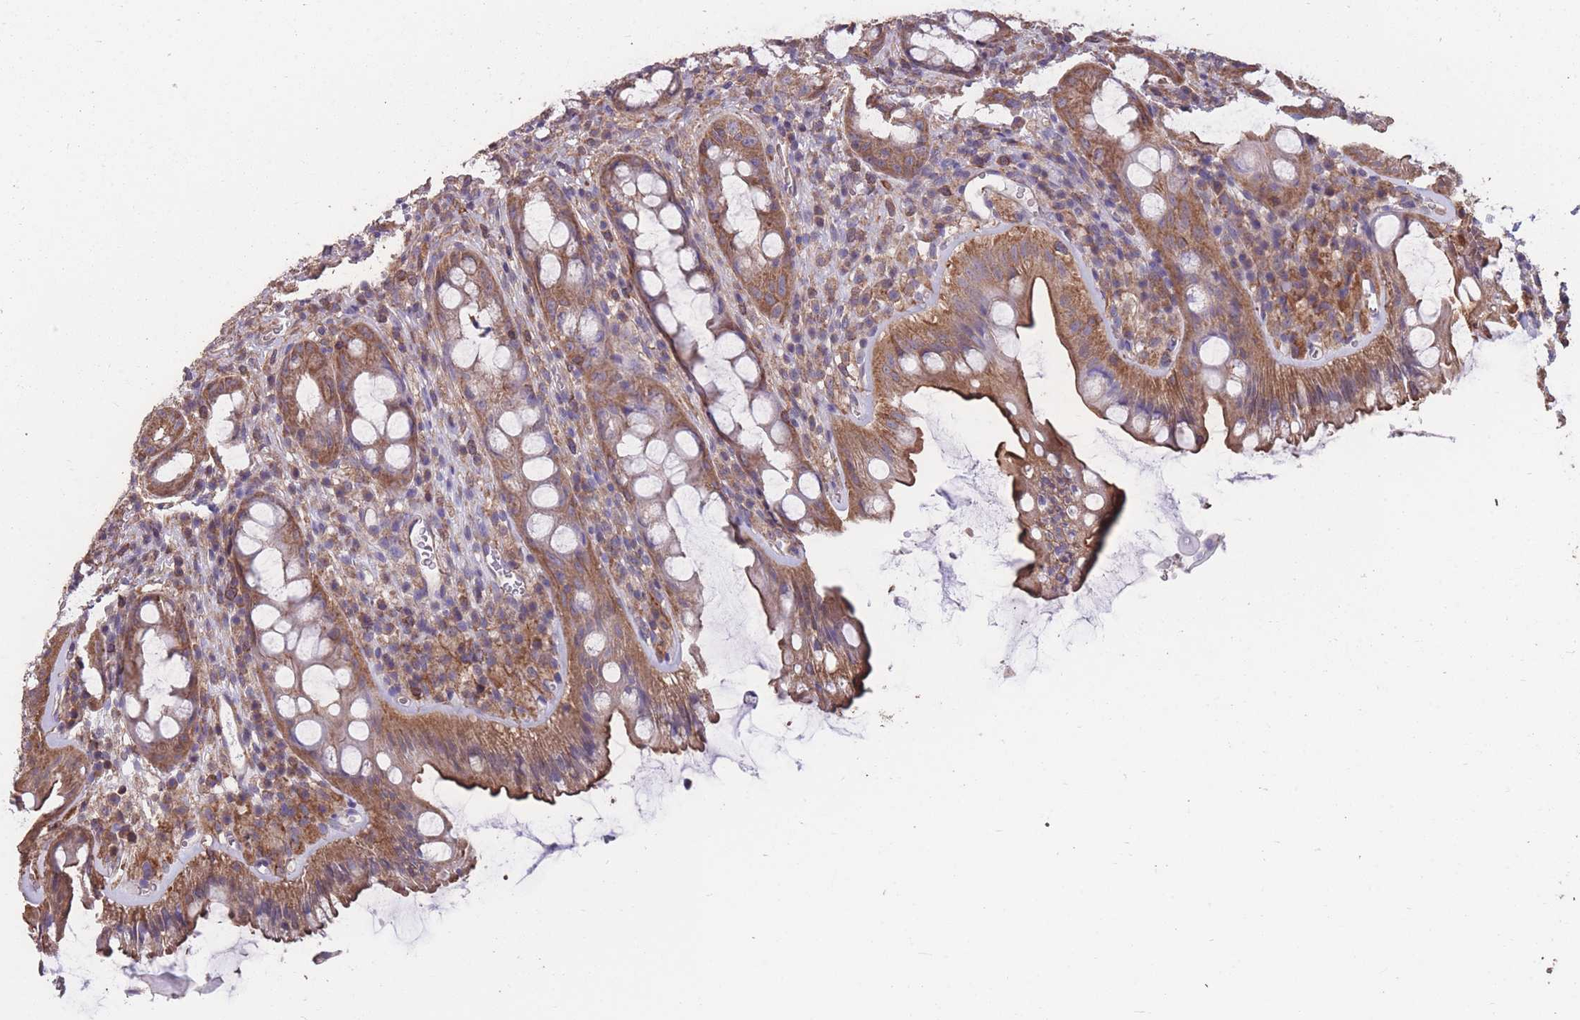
{"staining": {"intensity": "moderate", "quantity": ">75%", "location": "cytoplasmic/membranous"}, "tissue": "rectum", "cell_type": "Glandular cells", "image_type": "normal", "snomed": [{"axis": "morphology", "description": "Normal tissue, NOS"}, {"axis": "topography", "description": "Rectum"}], "caption": "A brown stain highlights moderate cytoplasmic/membranous expression of a protein in glandular cells of unremarkable rectum. (brown staining indicates protein expression, while blue staining denotes nuclei).", "gene": "NUDT21", "patient": {"sex": "female", "age": 57}}